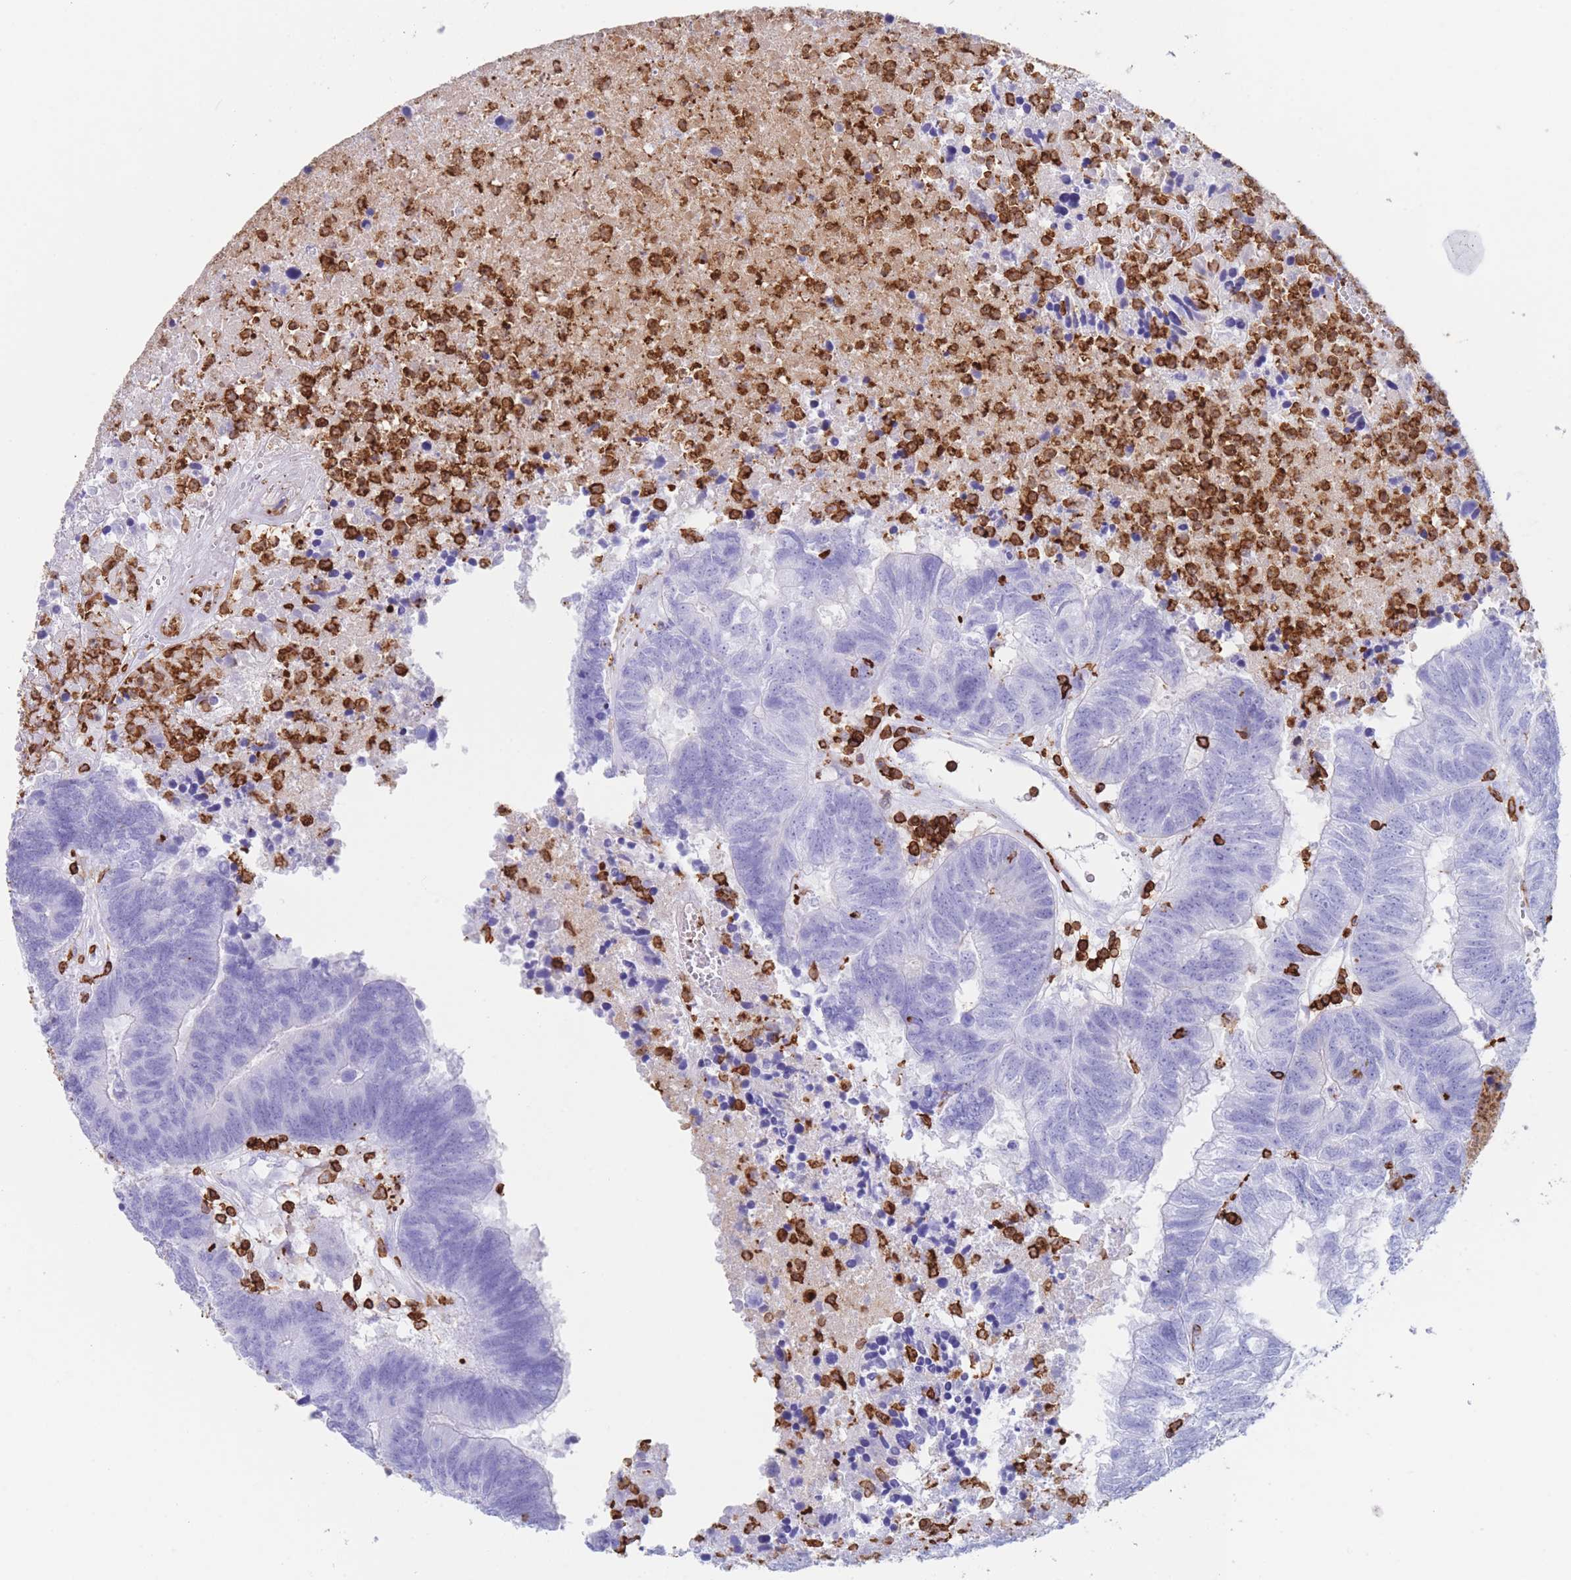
{"staining": {"intensity": "negative", "quantity": "none", "location": "none"}, "tissue": "colorectal cancer", "cell_type": "Tumor cells", "image_type": "cancer", "snomed": [{"axis": "morphology", "description": "Adenocarcinoma, NOS"}, {"axis": "topography", "description": "Colon"}], "caption": "Immunohistochemical staining of adenocarcinoma (colorectal) displays no significant expression in tumor cells.", "gene": "CORO1A", "patient": {"sex": "female", "age": 48}}